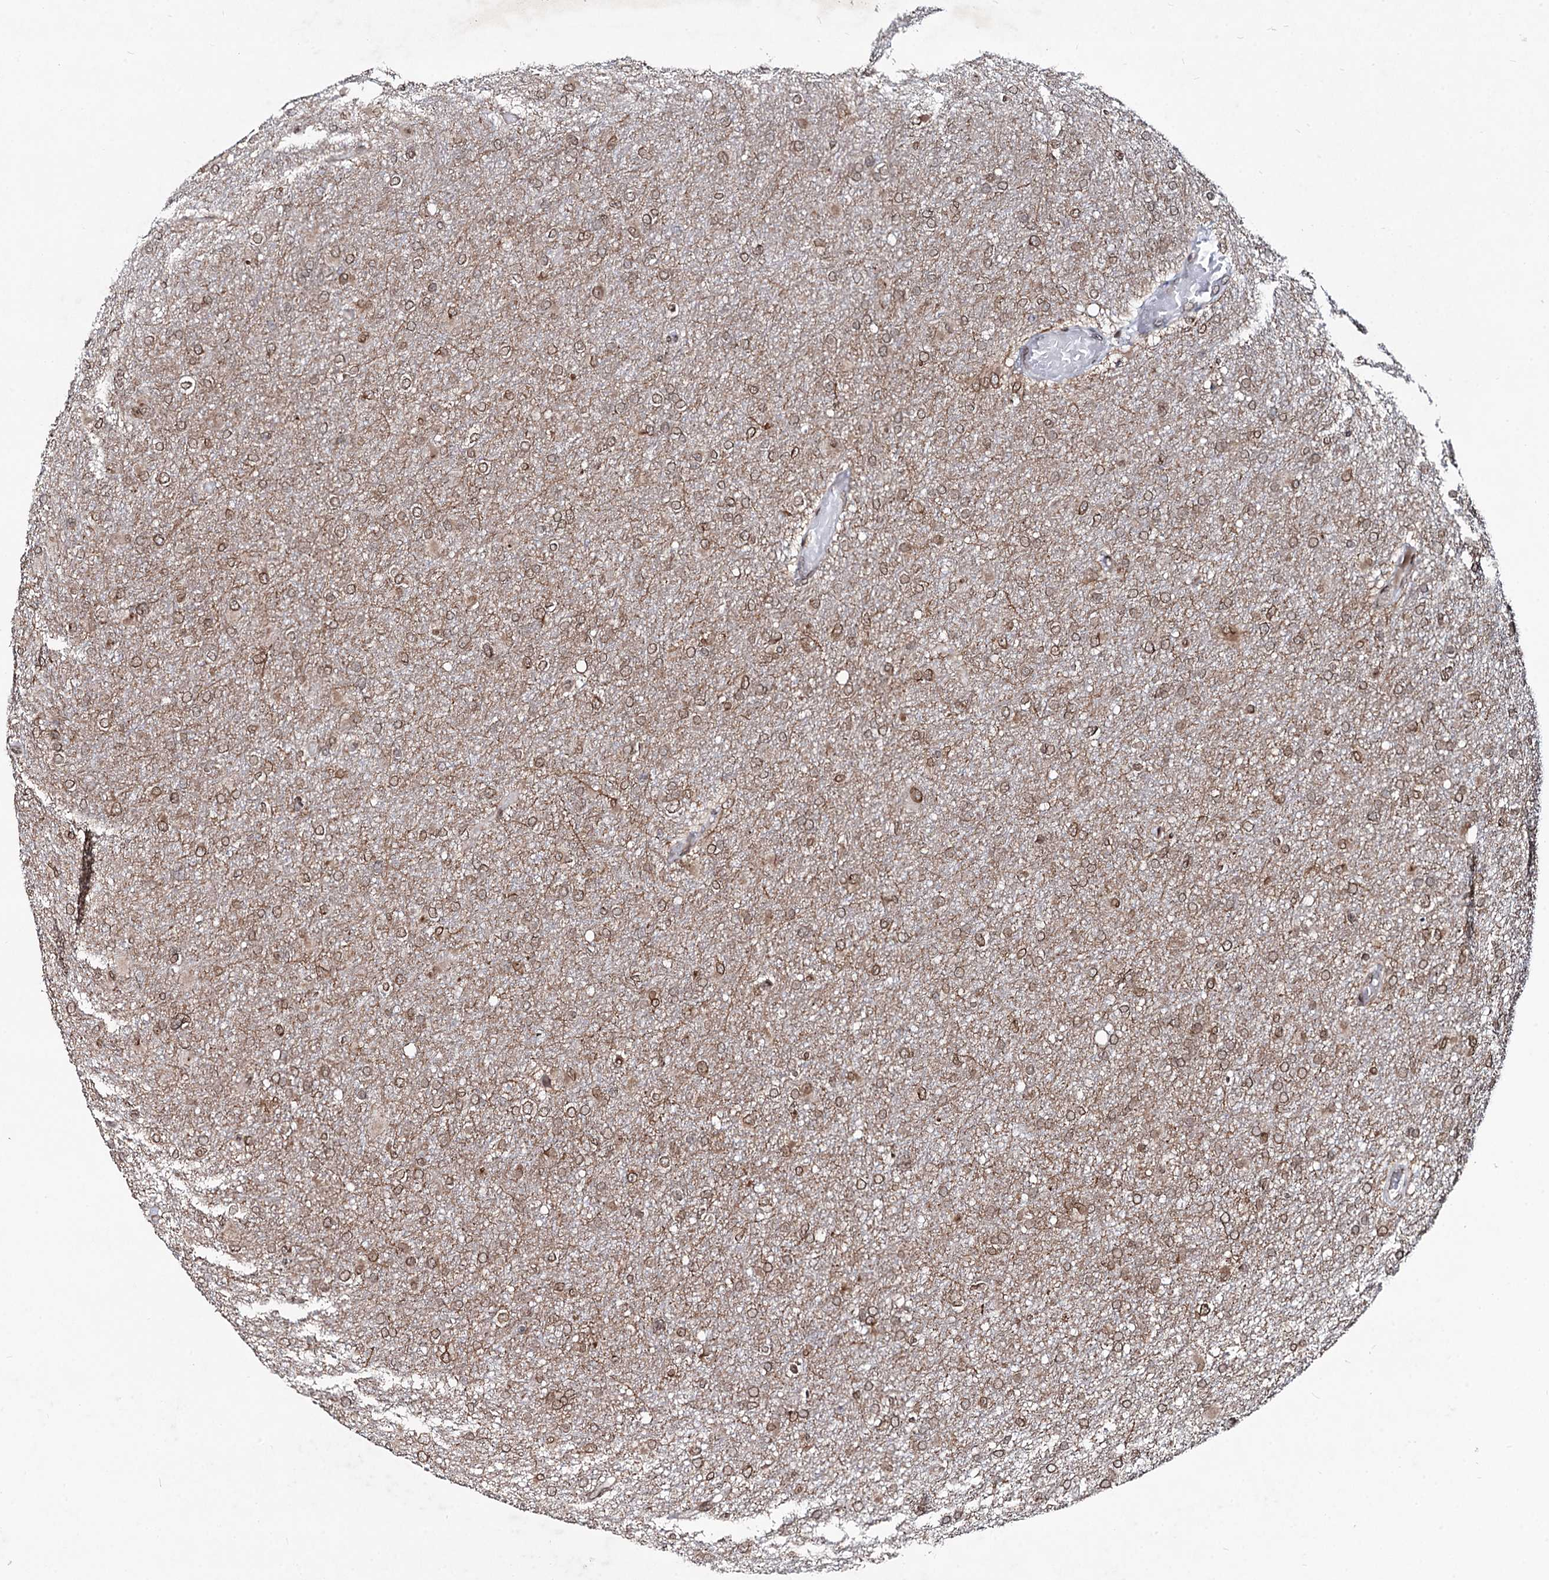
{"staining": {"intensity": "moderate", "quantity": ">75%", "location": "cytoplasmic/membranous,nuclear"}, "tissue": "glioma", "cell_type": "Tumor cells", "image_type": "cancer", "snomed": [{"axis": "morphology", "description": "Glioma, malignant, High grade"}, {"axis": "topography", "description": "Cerebral cortex"}], "caption": "Human high-grade glioma (malignant) stained for a protein (brown) demonstrates moderate cytoplasmic/membranous and nuclear positive staining in approximately >75% of tumor cells.", "gene": "RNF6", "patient": {"sex": "female", "age": 36}}